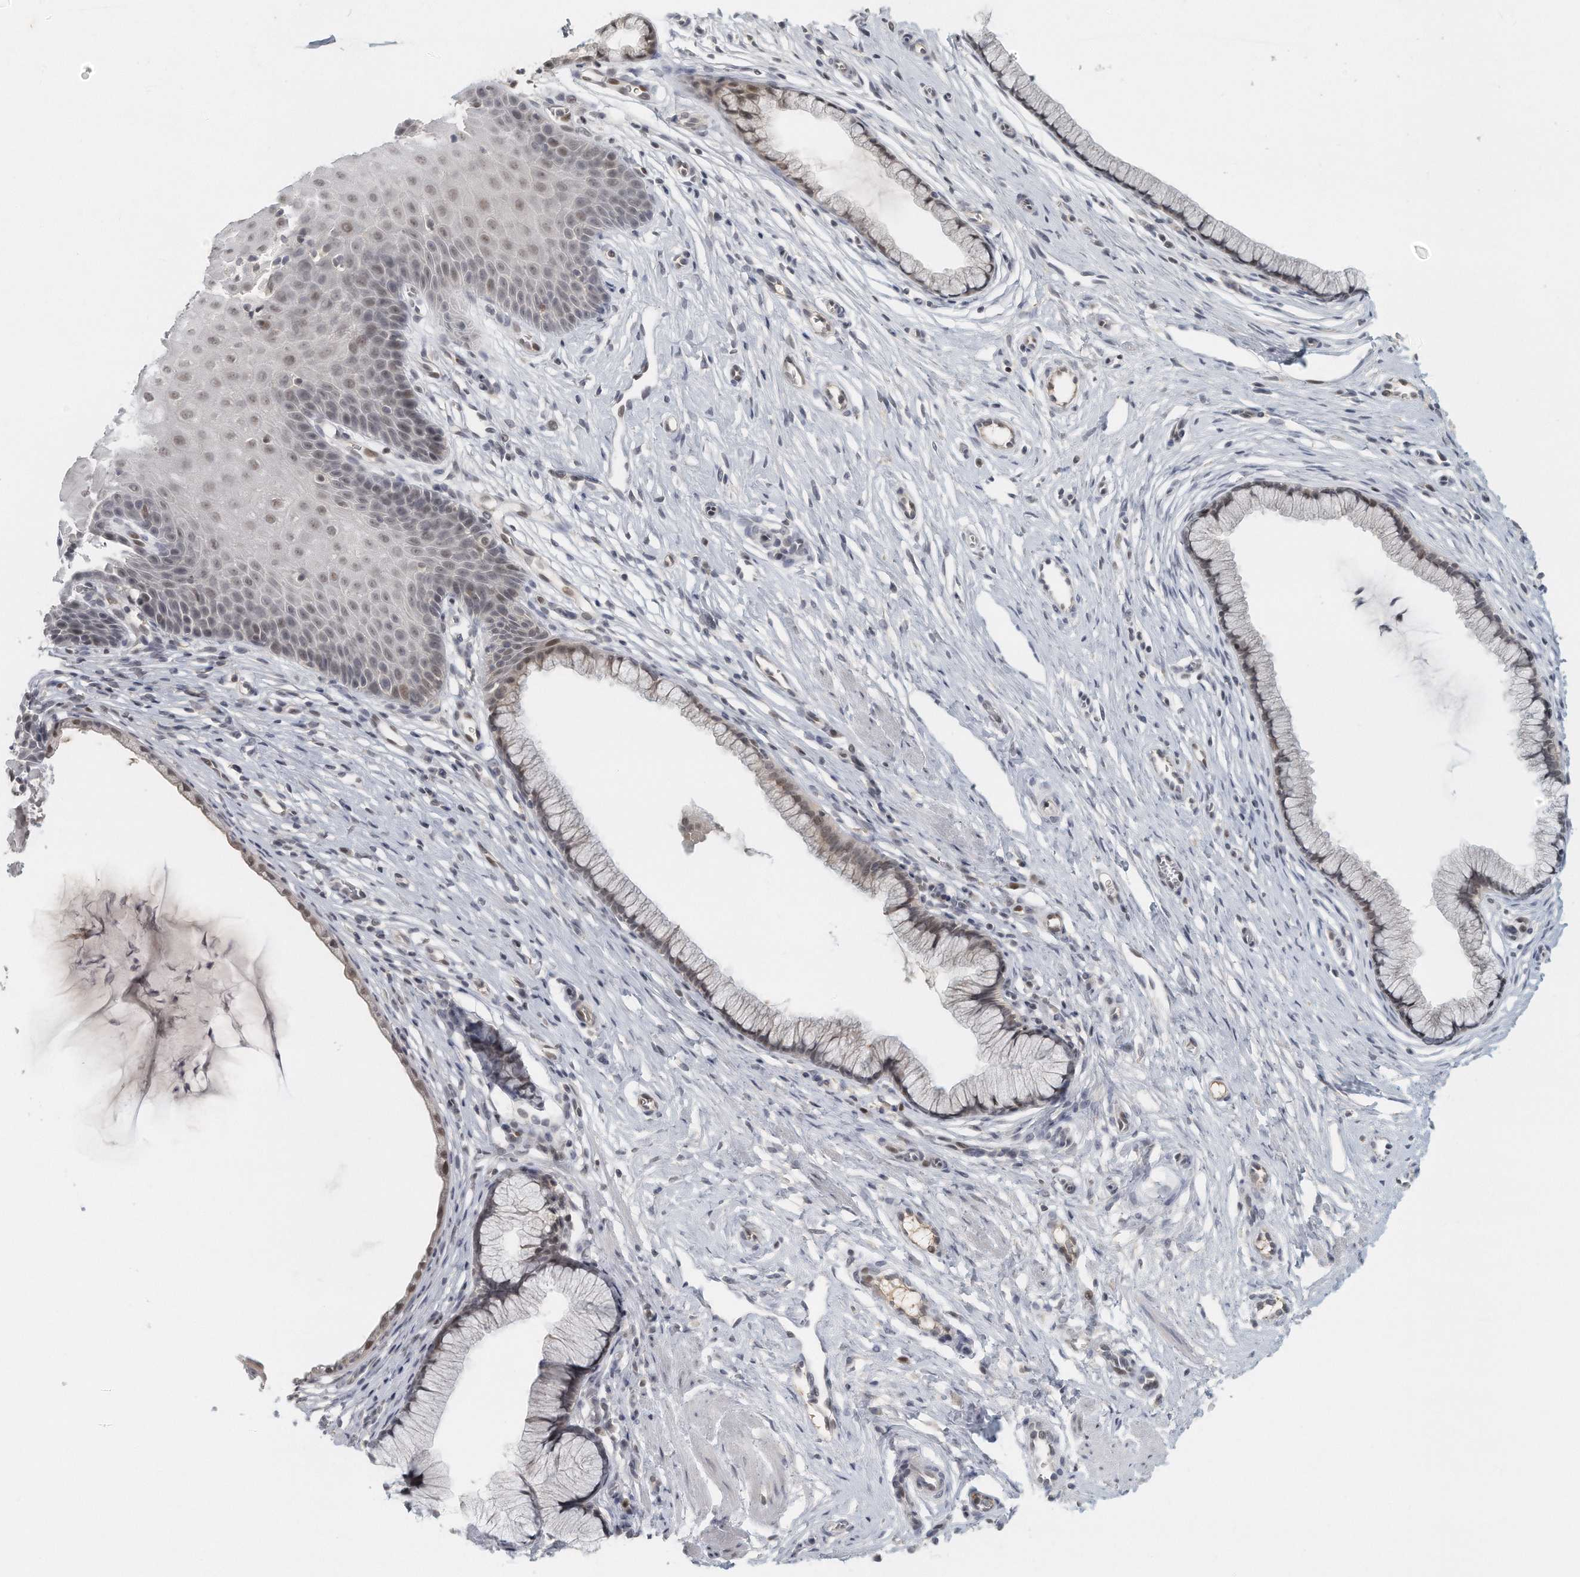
{"staining": {"intensity": "weak", "quantity": "25%-75%", "location": "nuclear"}, "tissue": "cervix", "cell_type": "Glandular cells", "image_type": "normal", "snomed": [{"axis": "morphology", "description": "Normal tissue, NOS"}, {"axis": "topography", "description": "Cervix"}], "caption": "Approximately 25%-75% of glandular cells in normal human cervix display weak nuclear protein positivity as visualized by brown immunohistochemical staining.", "gene": "DDX43", "patient": {"sex": "female", "age": 36}}